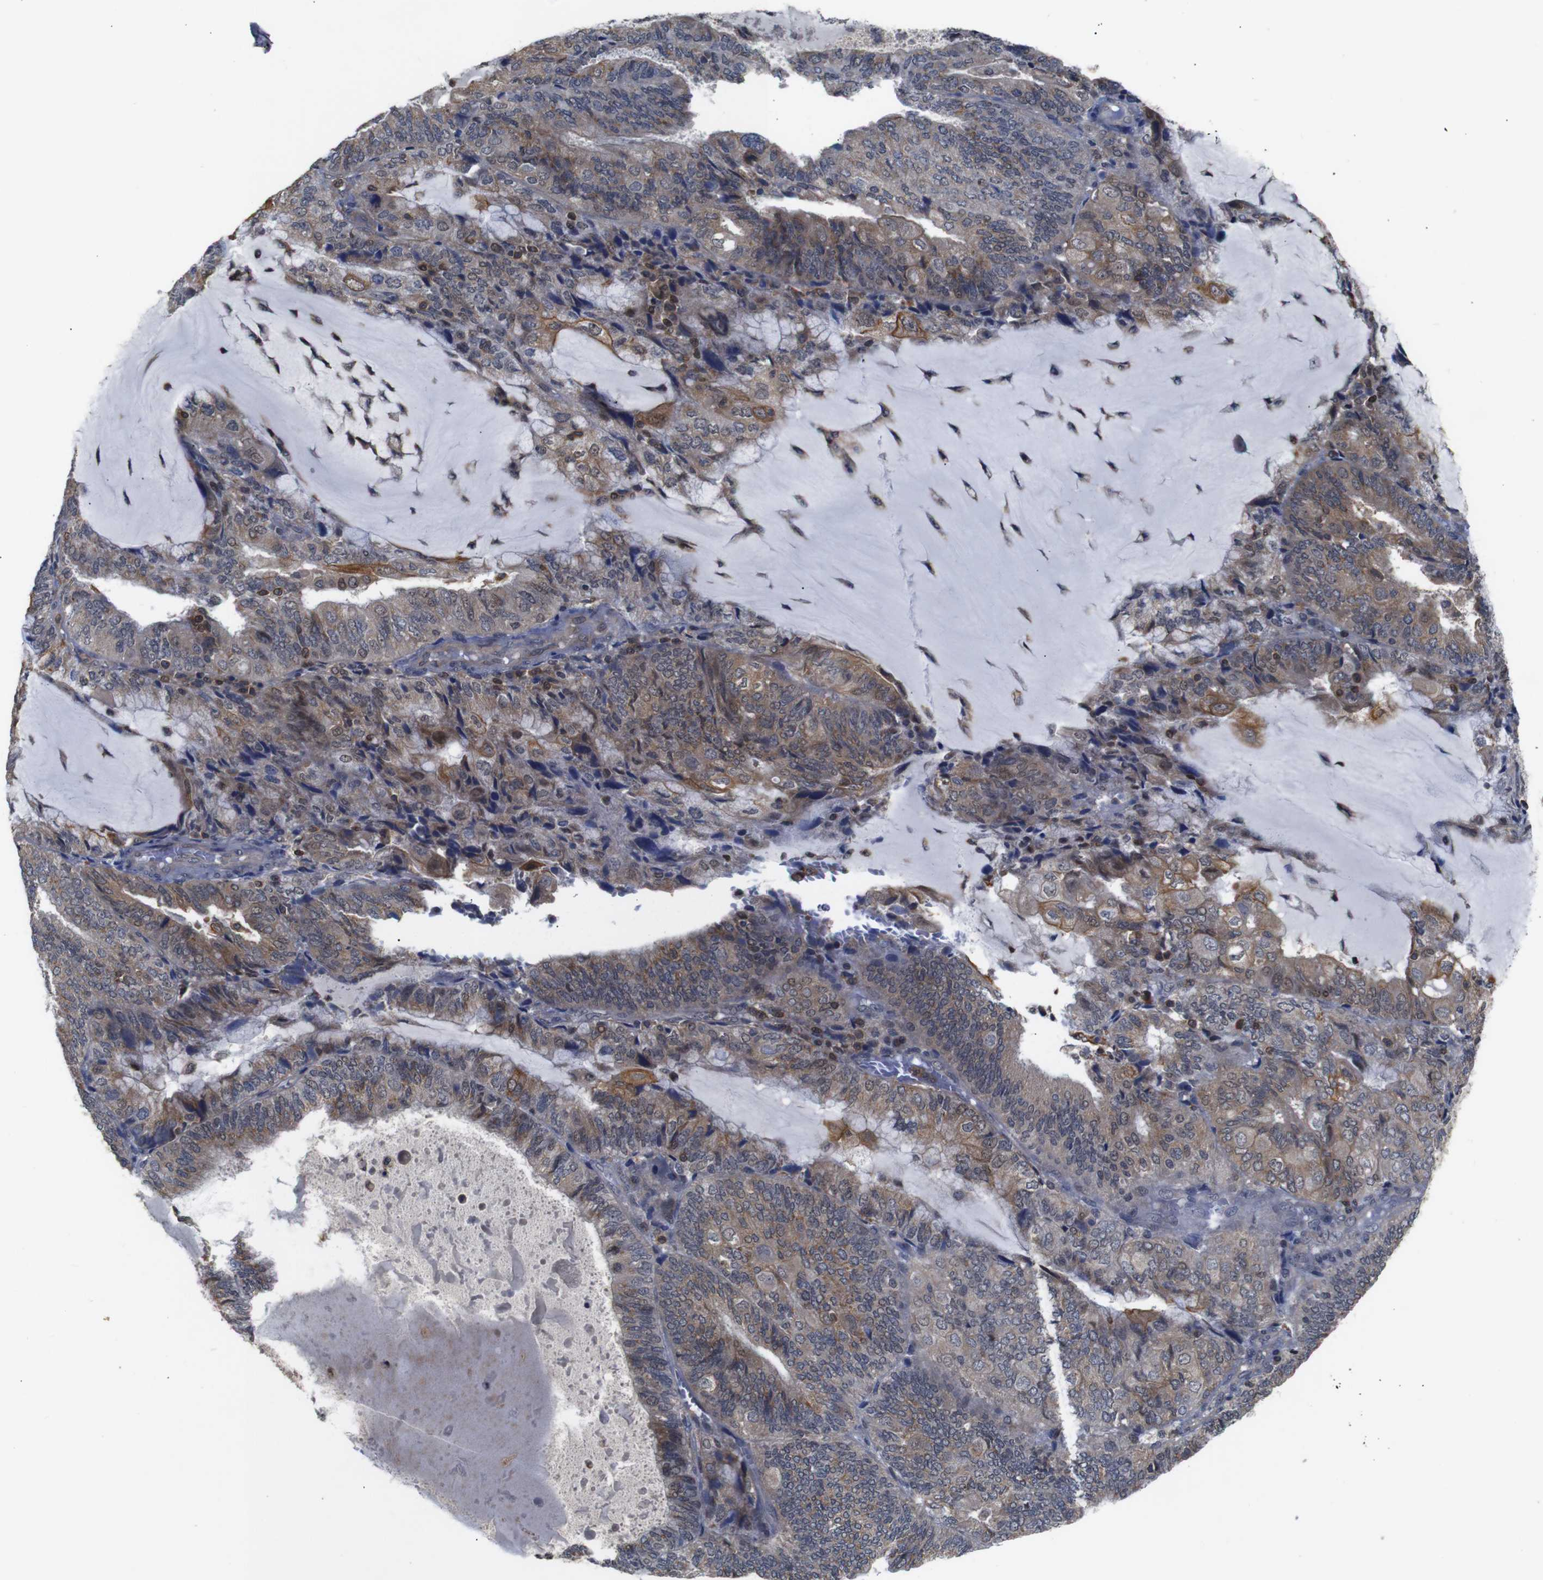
{"staining": {"intensity": "moderate", "quantity": ">75%", "location": "cytoplasmic/membranous"}, "tissue": "endometrial cancer", "cell_type": "Tumor cells", "image_type": "cancer", "snomed": [{"axis": "morphology", "description": "Adenocarcinoma, NOS"}, {"axis": "topography", "description": "Endometrium"}], "caption": "Protein expression analysis of adenocarcinoma (endometrial) exhibits moderate cytoplasmic/membranous staining in about >75% of tumor cells.", "gene": "BRWD3", "patient": {"sex": "female", "age": 81}}